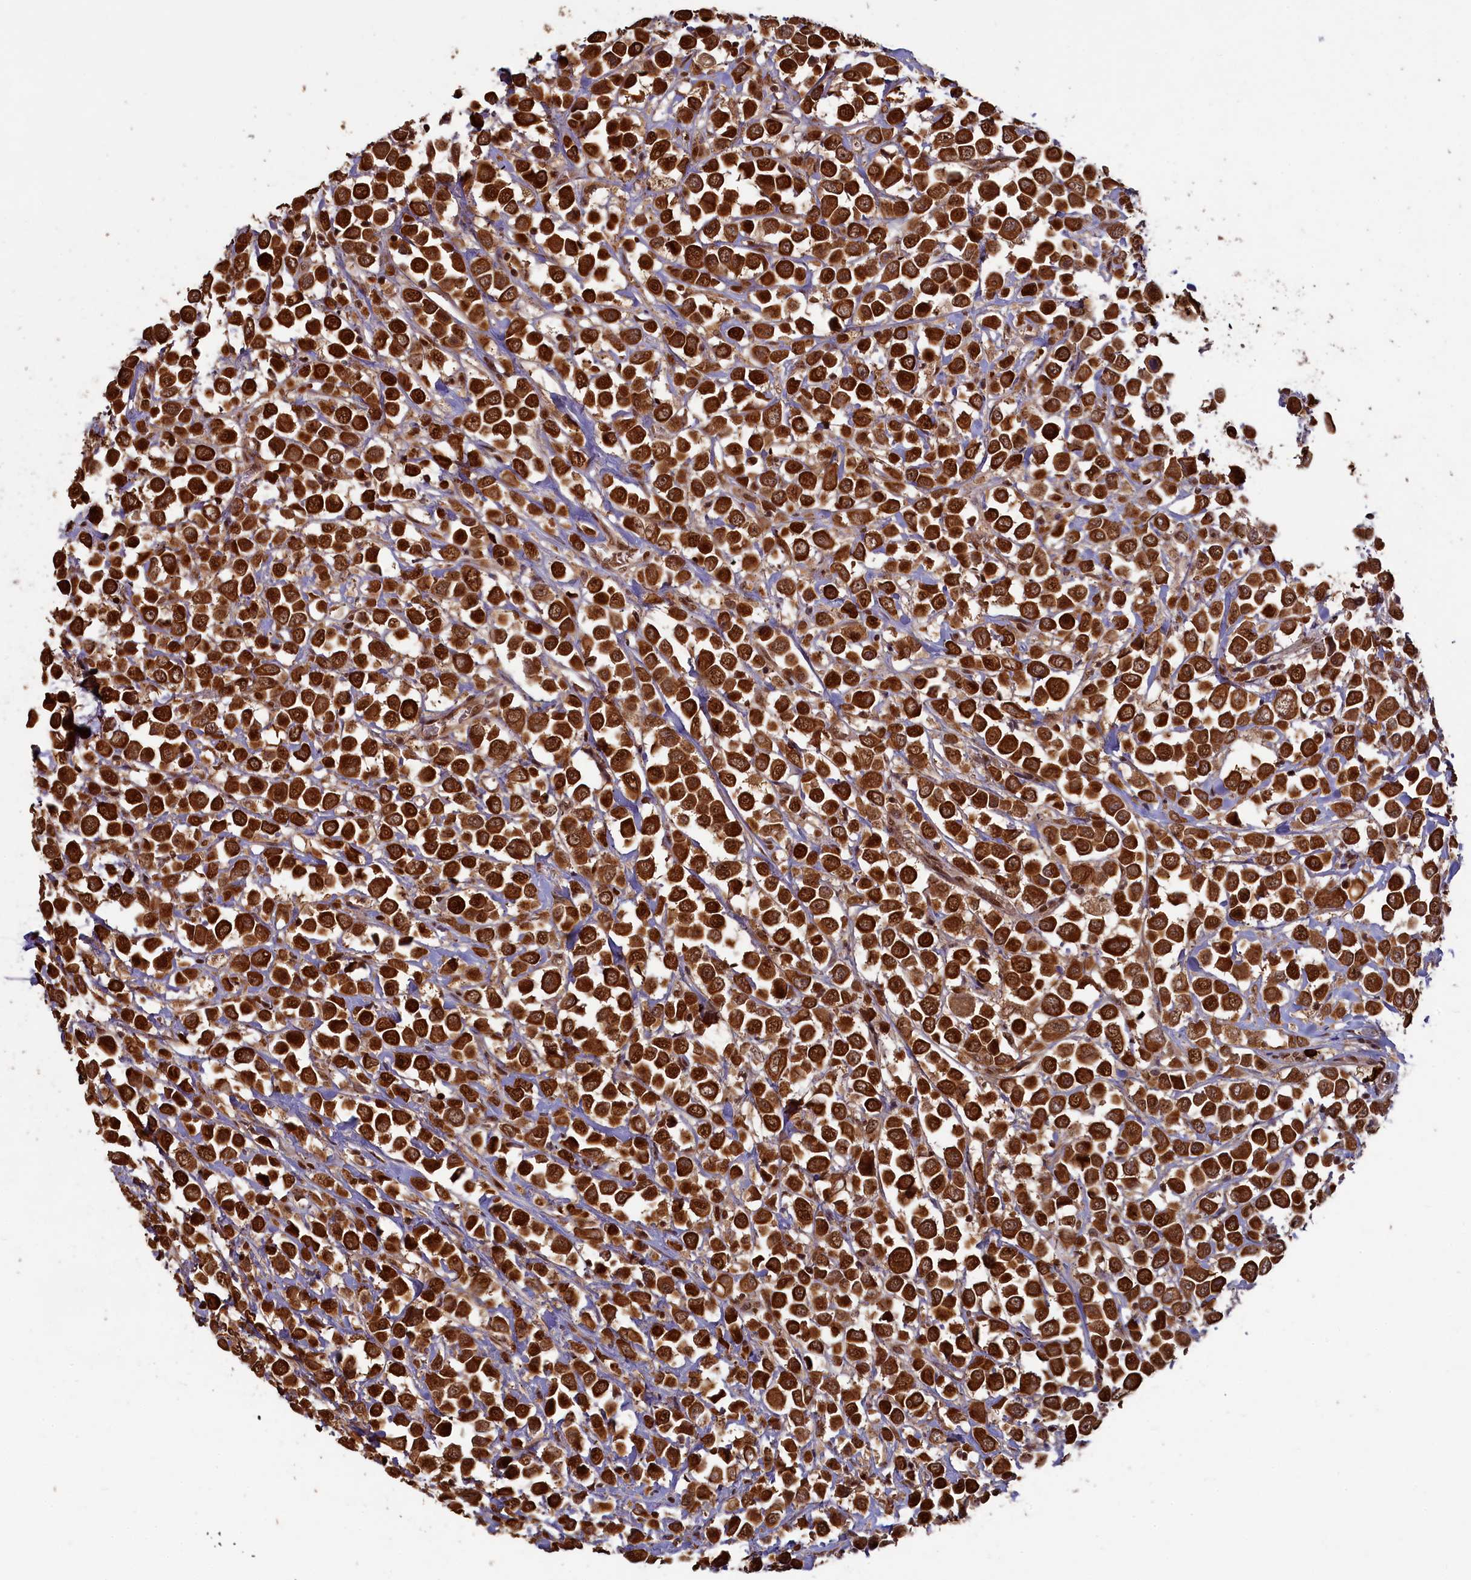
{"staining": {"intensity": "strong", "quantity": ">75%", "location": "cytoplasmic/membranous,nuclear"}, "tissue": "breast cancer", "cell_type": "Tumor cells", "image_type": "cancer", "snomed": [{"axis": "morphology", "description": "Duct carcinoma"}, {"axis": "topography", "description": "Breast"}], "caption": "About >75% of tumor cells in breast cancer (infiltrating ductal carcinoma) reveal strong cytoplasmic/membranous and nuclear protein positivity as visualized by brown immunohistochemical staining.", "gene": "NAE1", "patient": {"sex": "female", "age": 61}}